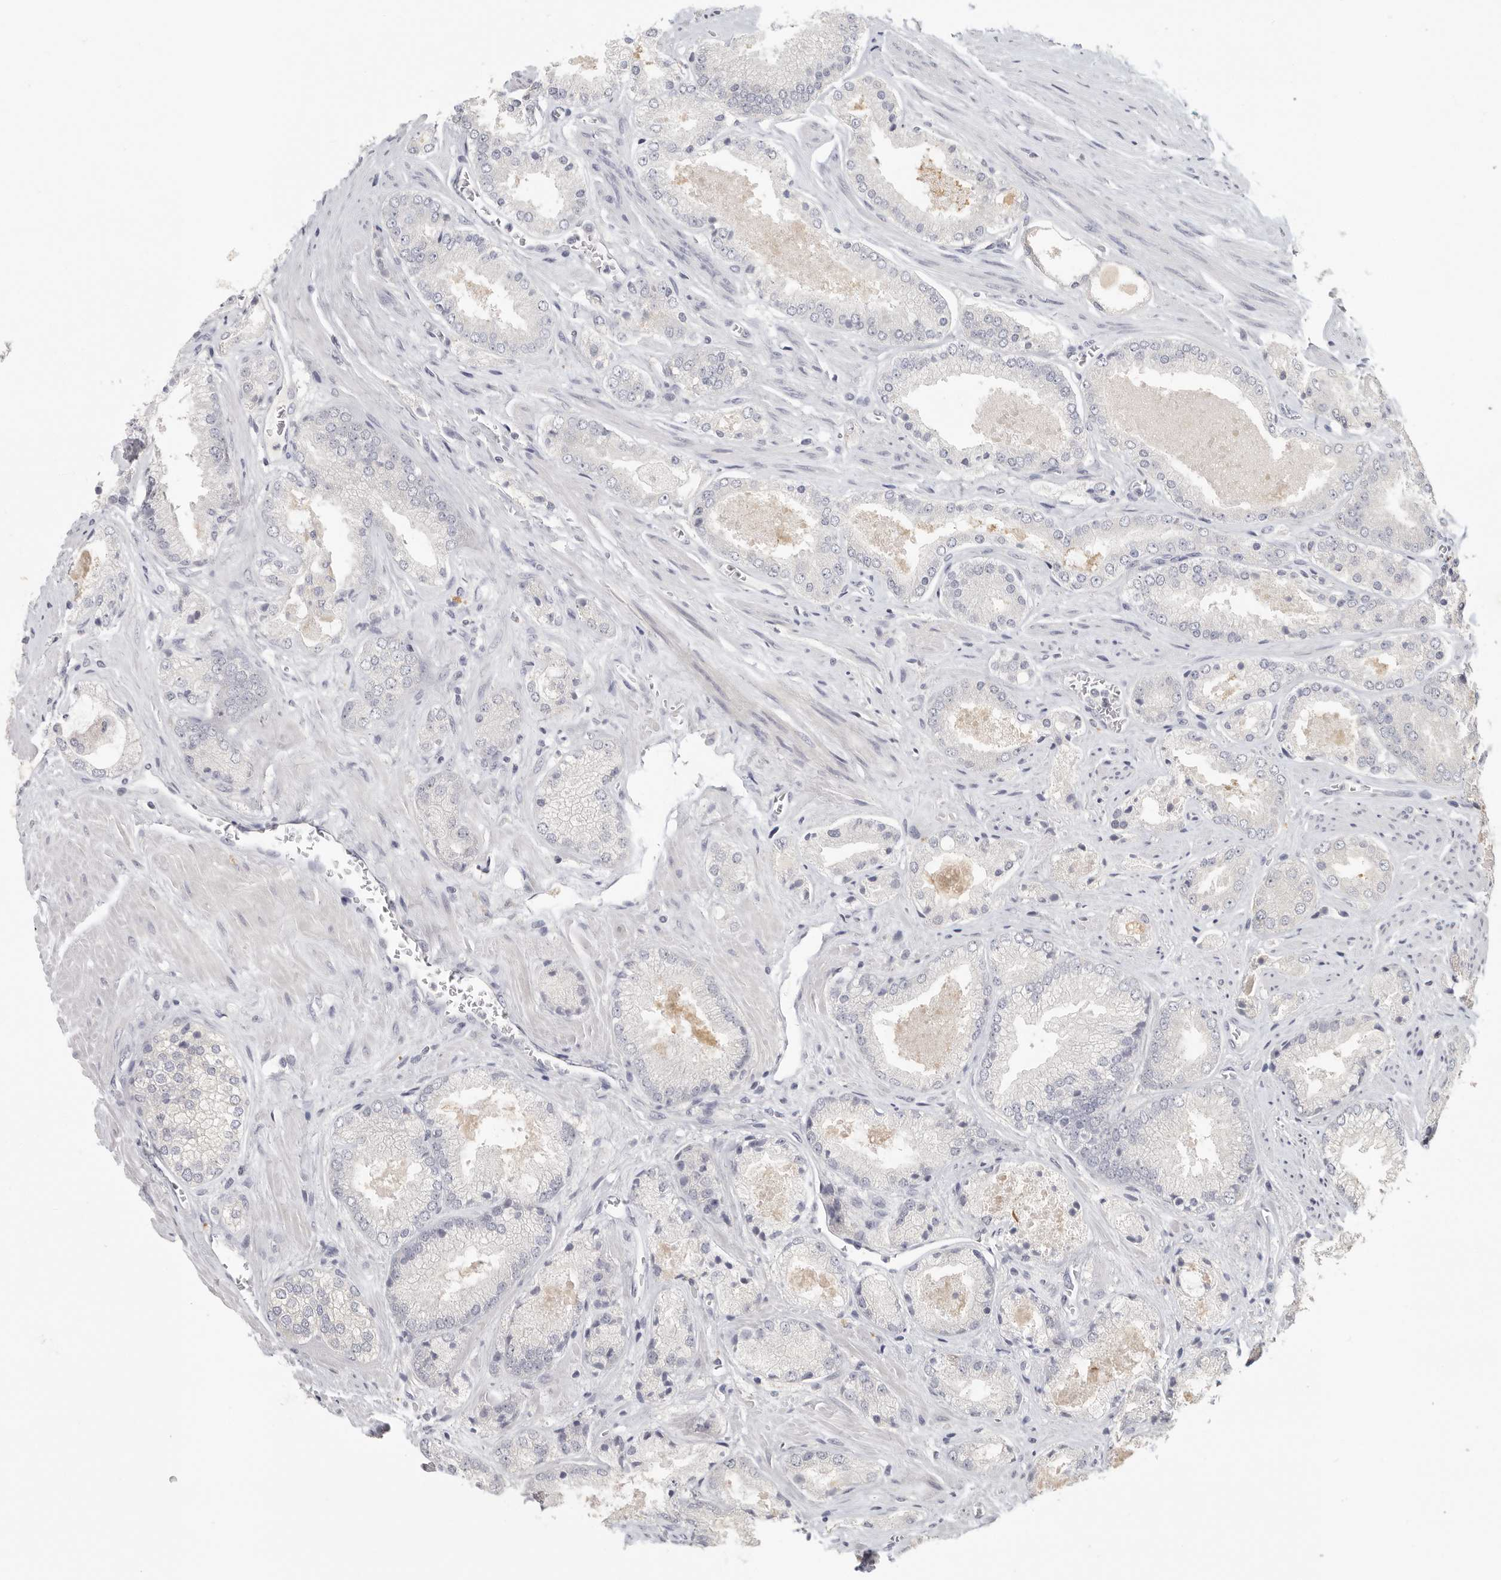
{"staining": {"intensity": "negative", "quantity": "none", "location": "none"}, "tissue": "prostate cancer", "cell_type": "Tumor cells", "image_type": "cancer", "snomed": [{"axis": "morphology", "description": "Adenocarcinoma, High grade"}, {"axis": "topography", "description": "Prostate"}], "caption": "A high-resolution micrograph shows IHC staining of prostate high-grade adenocarcinoma, which displays no significant expression in tumor cells.", "gene": "DNAJC11", "patient": {"sex": "male", "age": 58}}